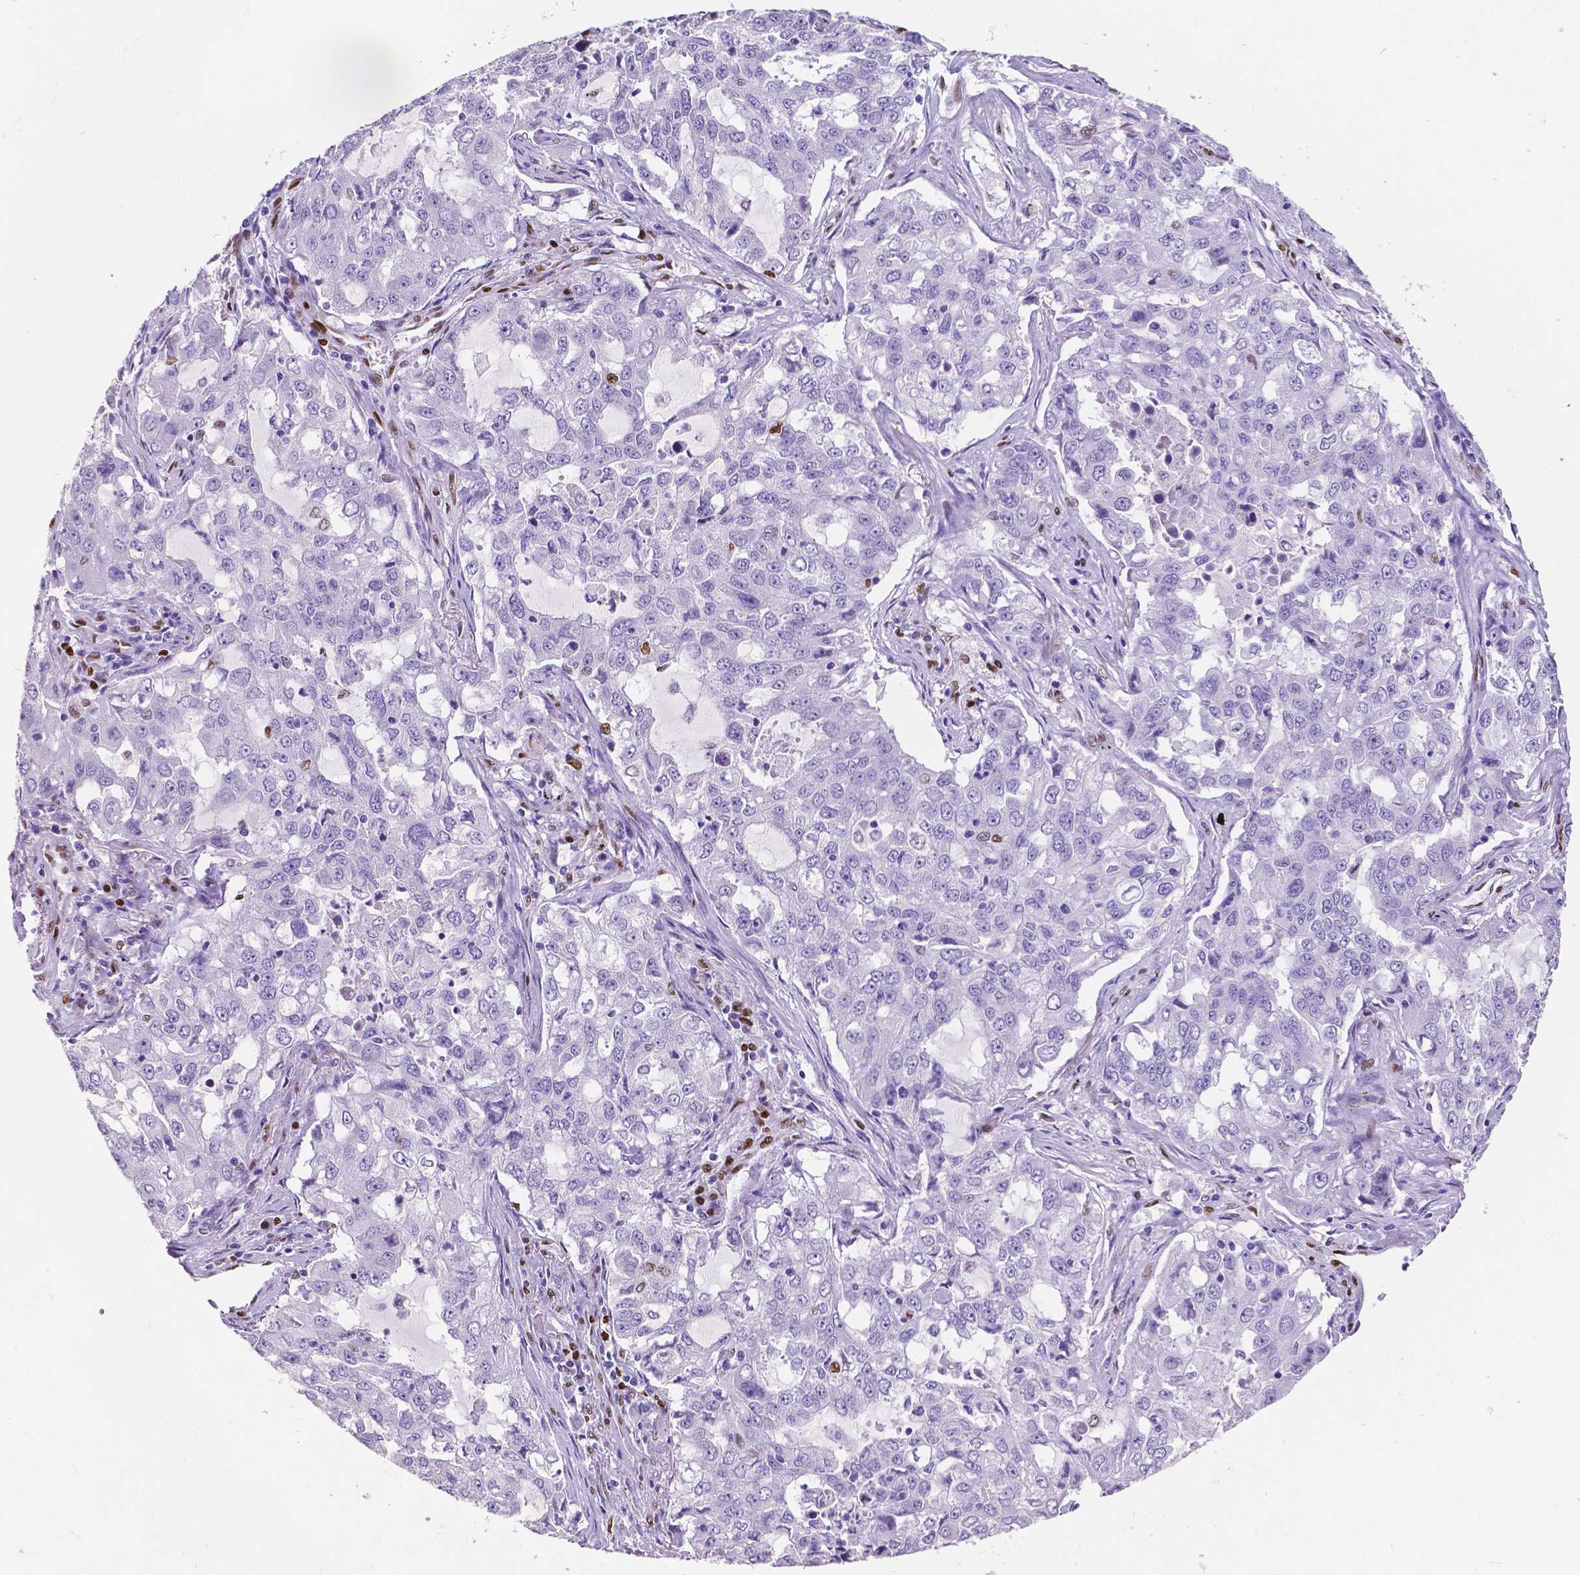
{"staining": {"intensity": "negative", "quantity": "none", "location": "none"}, "tissue": "lung cancer", "cell_type": "Tumor cells", "image_type": "cancer", "snomed": [{"axis": "morphology", "description": "Adenocarcinoma, NOS"}, {"axis": "topography", "description": "Lung"}], "caption": "DAB (3,3'-diaminobenzidine) immunohistochemical staining of human lung cancer (adenocarcinoma) displays no significant staining in tumor cells.", "gene": "MEF2C", "patient": {"sex": "female", "age": 61}}